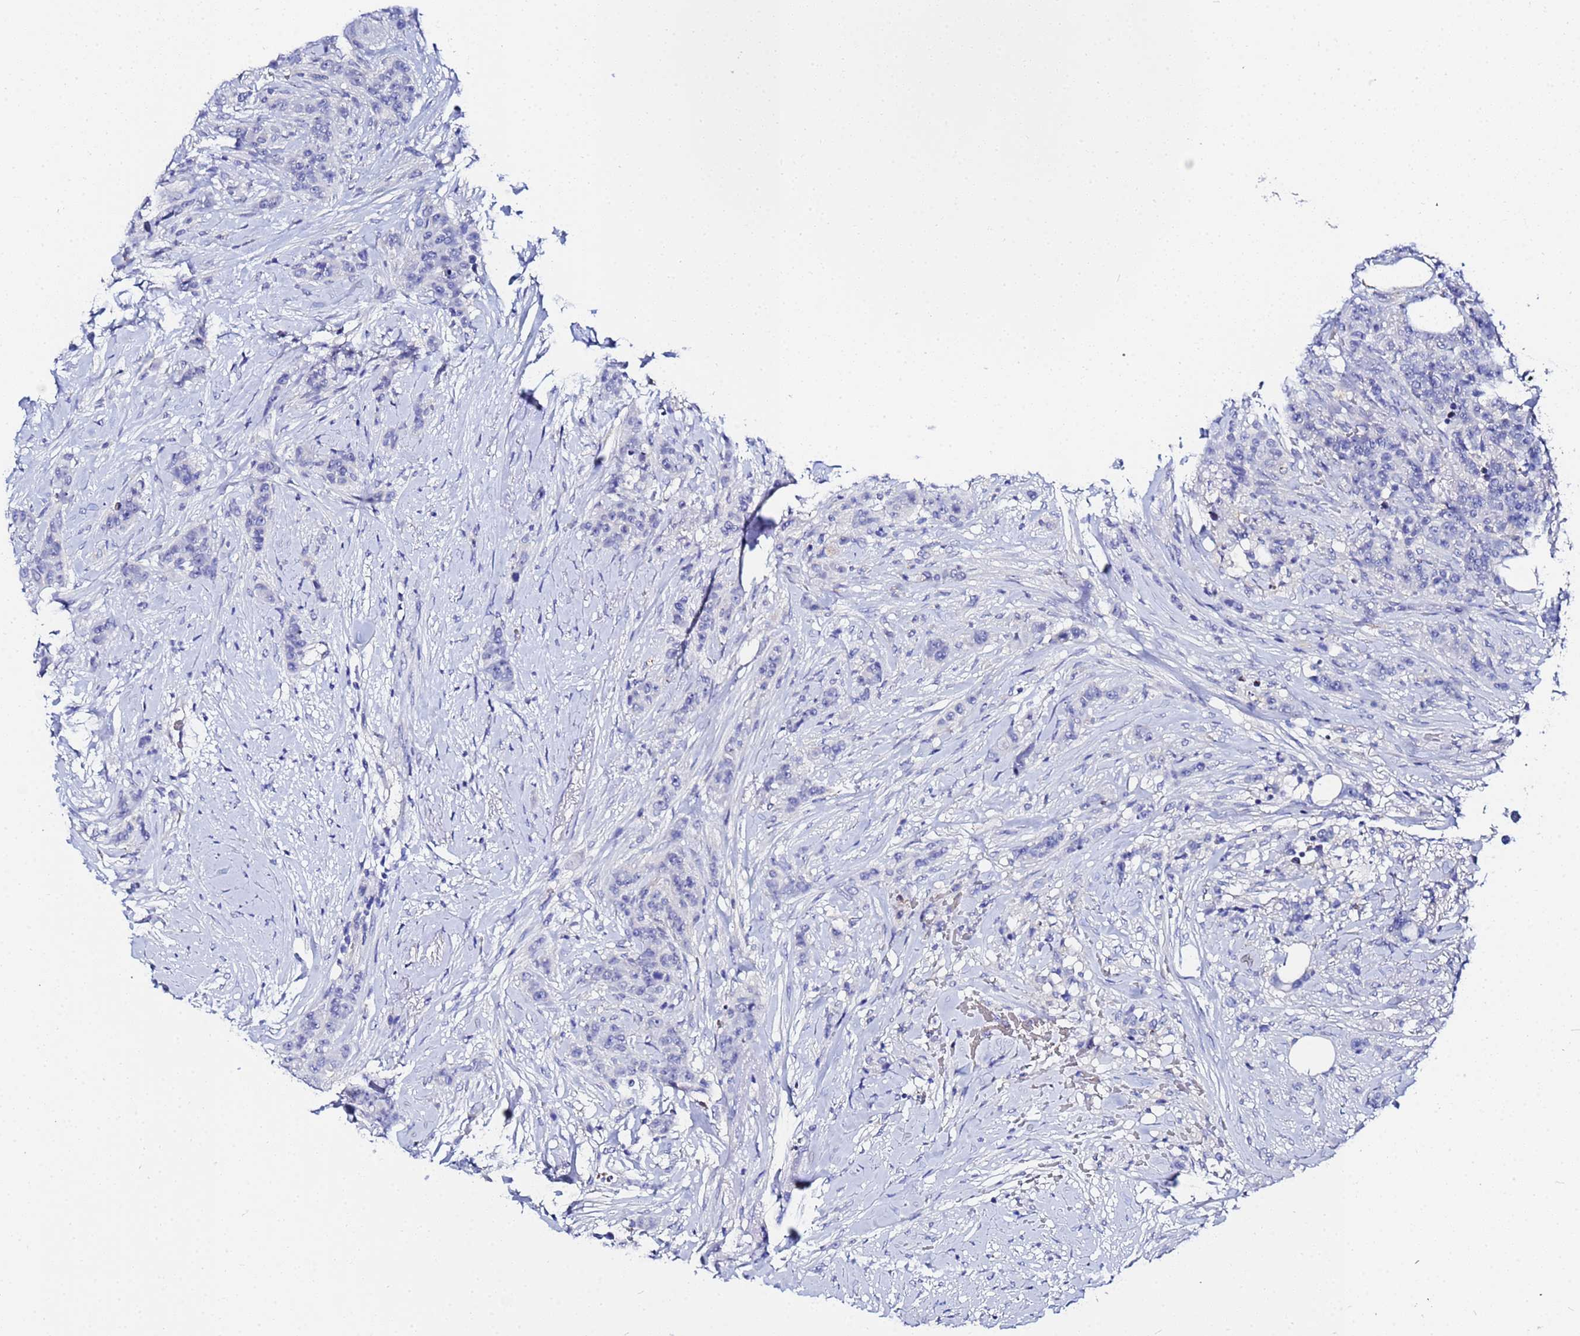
{"staining": {"intensity": "negative", "quantity": "none", "location": "none"}, "tissue": "breast cancer", "cell_type": "Tumor cells", "image_type": "cancer", "snomed": [{"axis": "morphology", "description": "Duct carcinoma"}, {"axis": "topography", "description": "Breast"}], "caption": "IHC of invasive ductal carcinoma (breast) reveals no positivity in tumor cells. (Brightfield microscopy of DAB IHC at high magnification).", "gene": "ZNF26", "patient": {"sex": "female", "age": 40}}